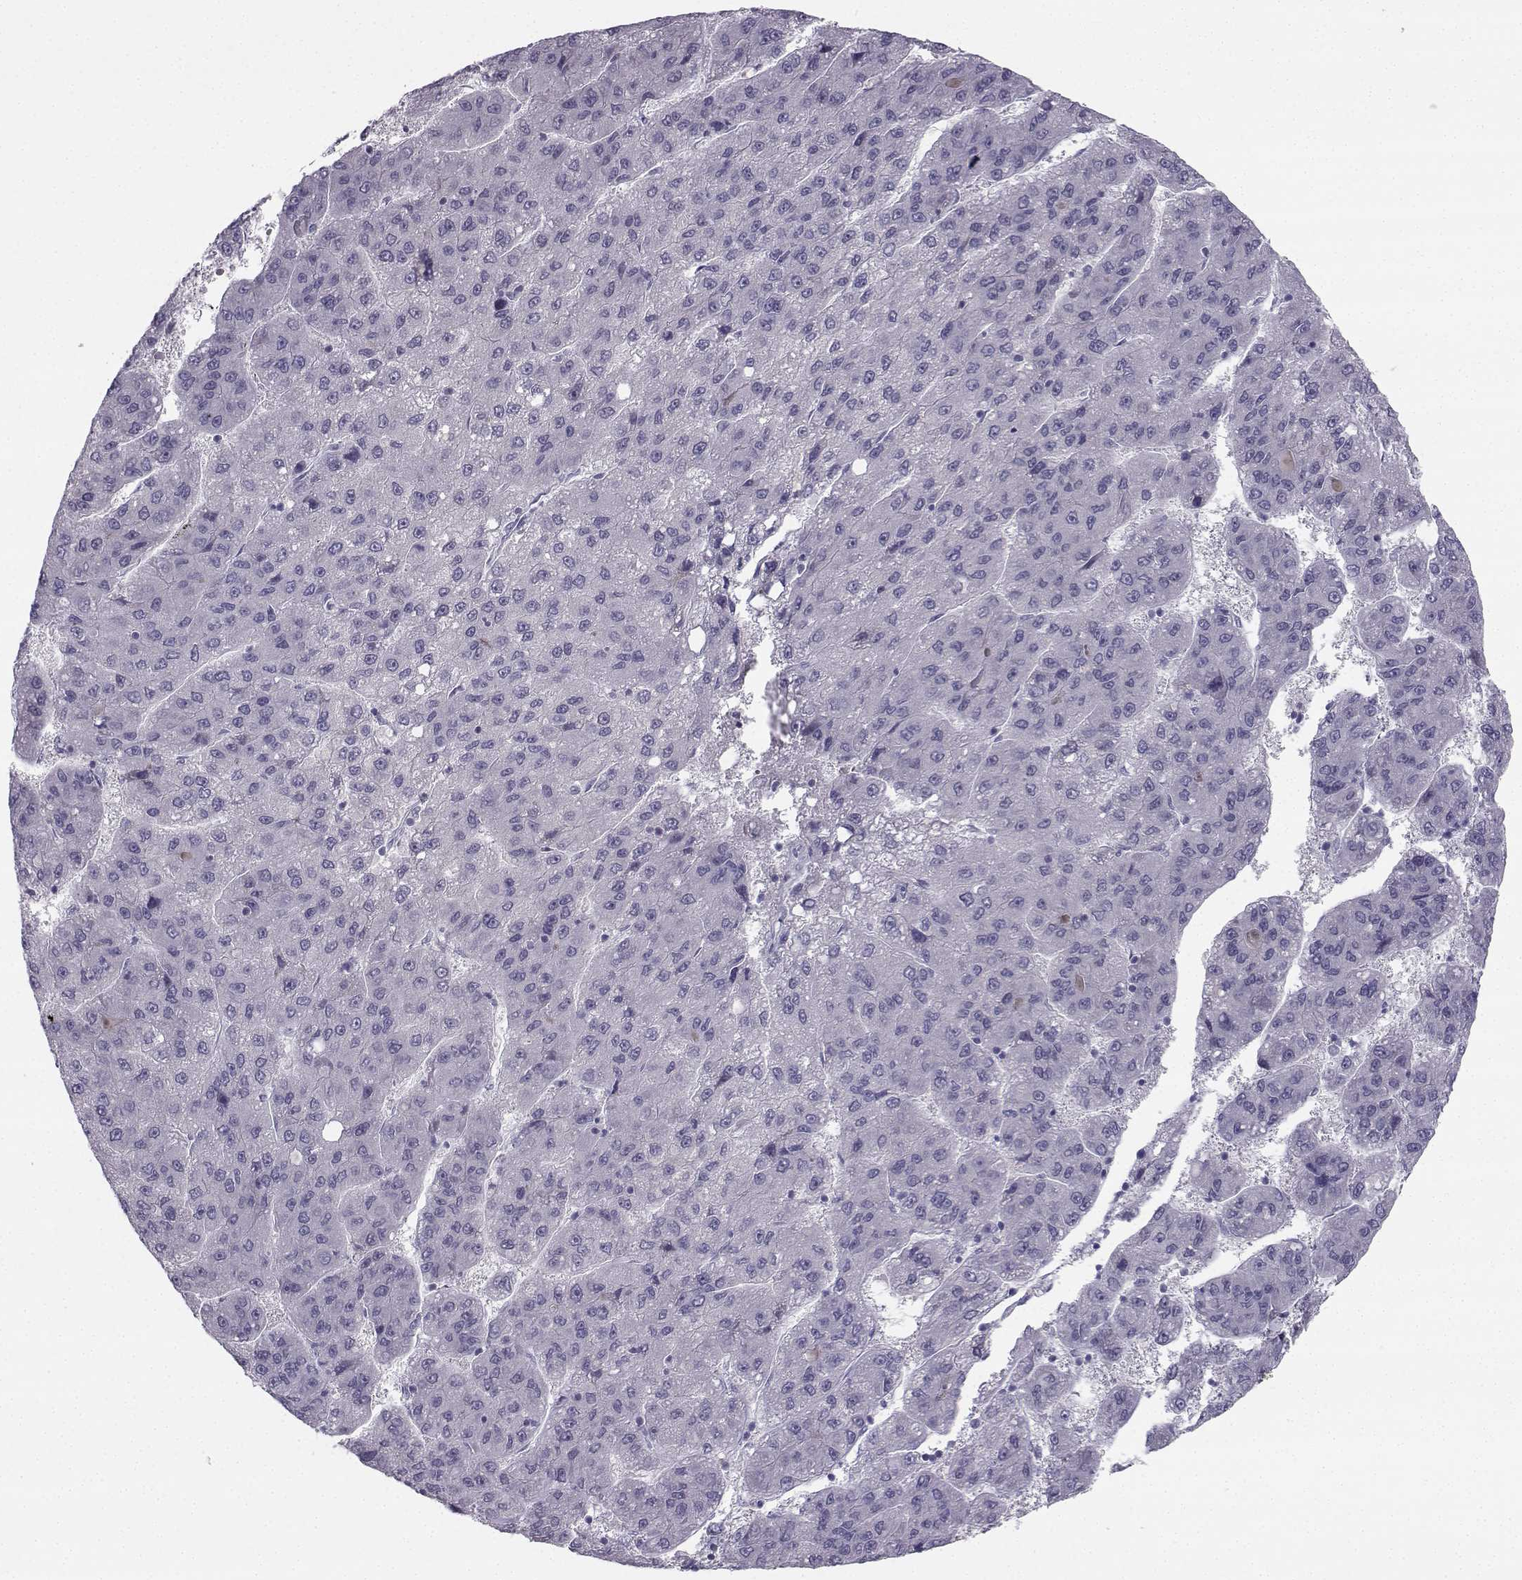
{"staining": {"intensity": "negative", "quantity": "none", "location": "none"}, "tissue": "liver cancer", "cell_type": "Tumor cells", "image_type": "cancer", "snomed": [{"axis": "morphology", "description": "Carcinoma, Hepatocellular, NOS"}, {"axis": "topography", "description": "Liver"}], "caption": "A micrograph of human liver cancer is negative for staining in tumor cells.", "gene": "SYCE1", "patient": {"sex": "female", "age": 82}}